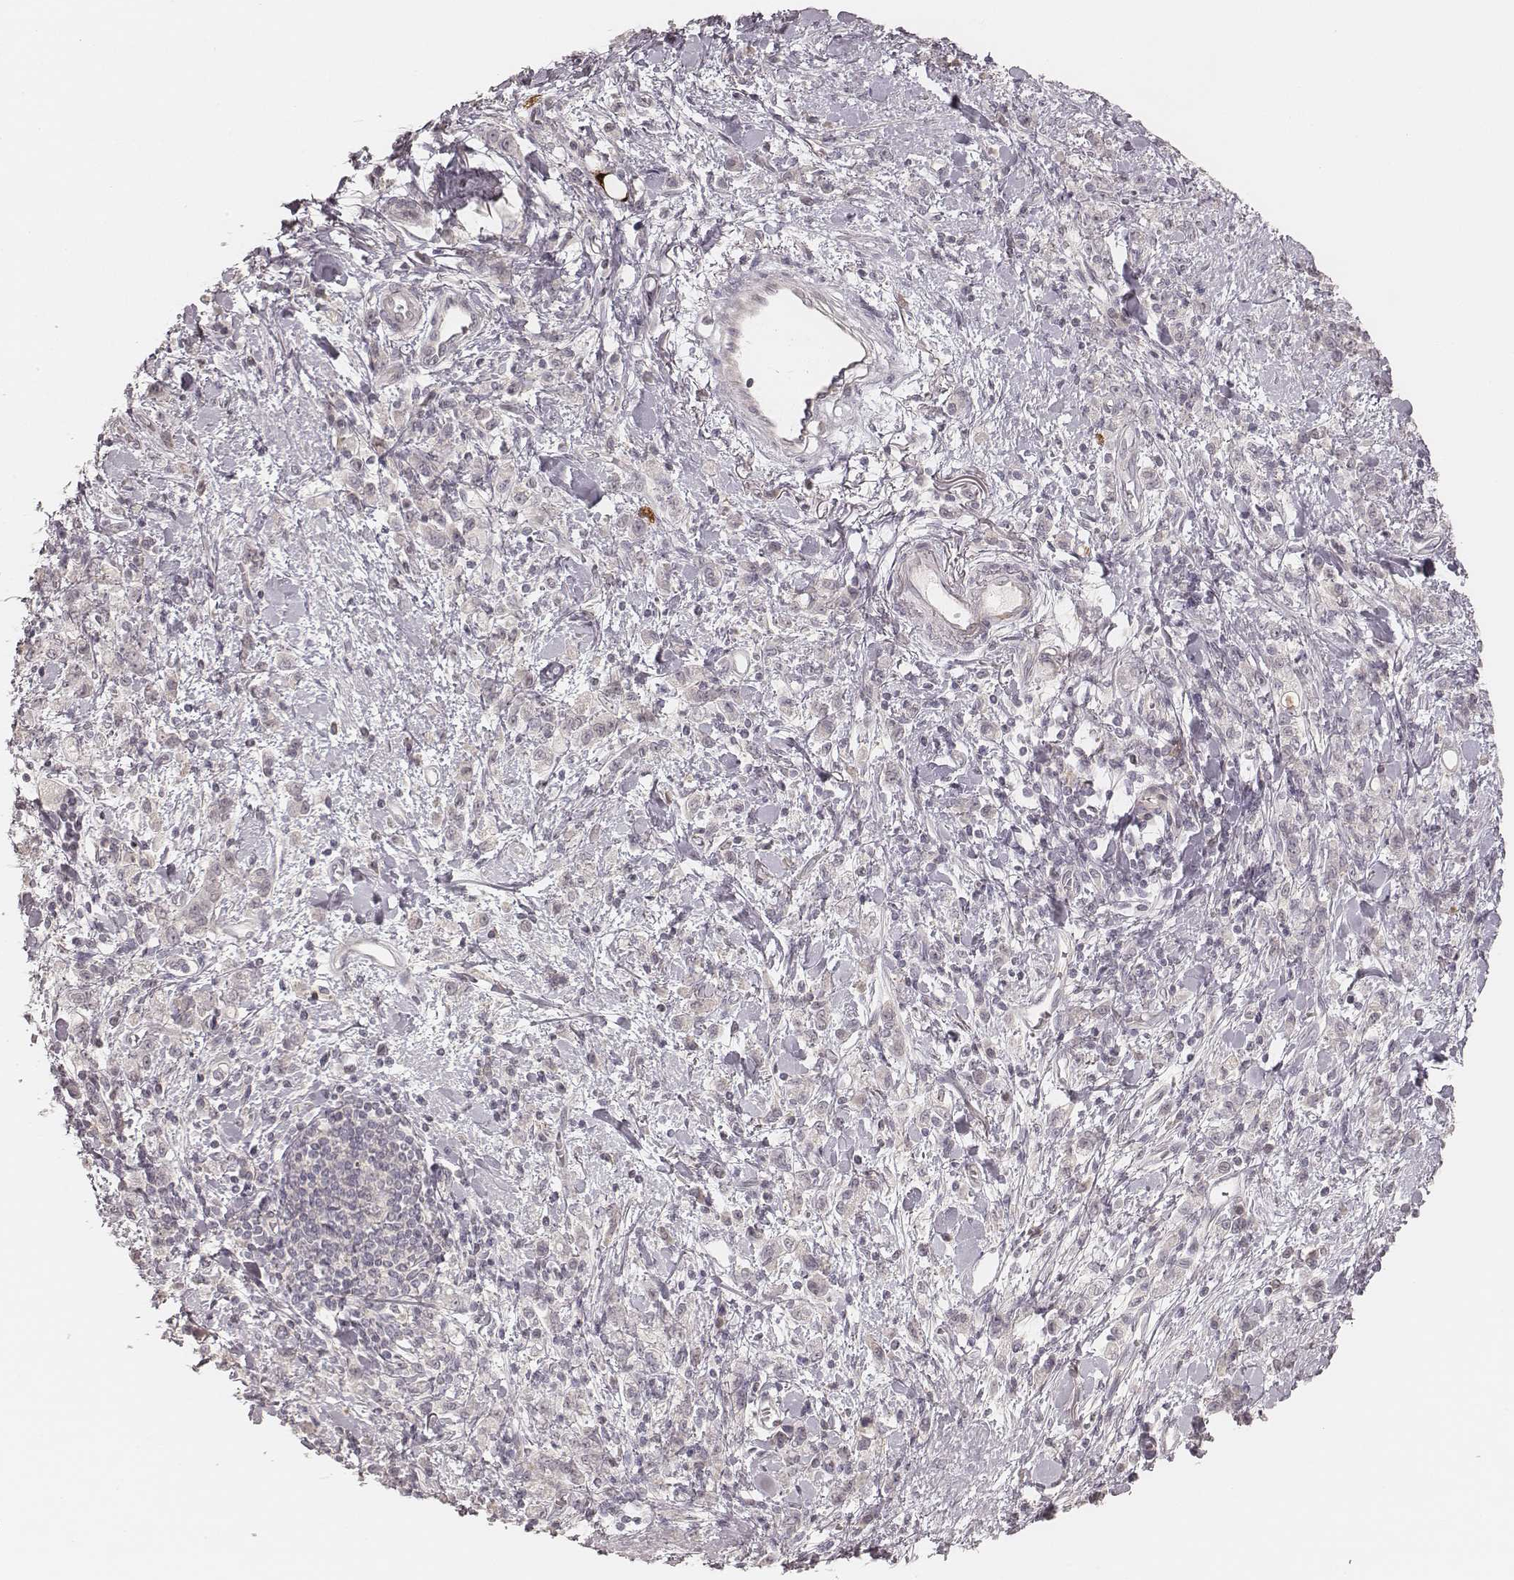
{"staining": {"intensity": "negative", "quantity": "none", "location": "none"}, "tissue": "stomach cancer", "cell_type": "Tumor cells", "image_type": "cancer", "snomed": [{"axis": "morphology", "description": "Adenocarcinoma, NOS"}, {"axis": "topography", "description": "Stomach"}], "caption": "This is an immunohistochemistry photomicrograph of human adenocarcinoma (stomach). There is no expression in tumor cells.", "gene": "ACACB", "patient": {"sex": "male", "age": 77}}